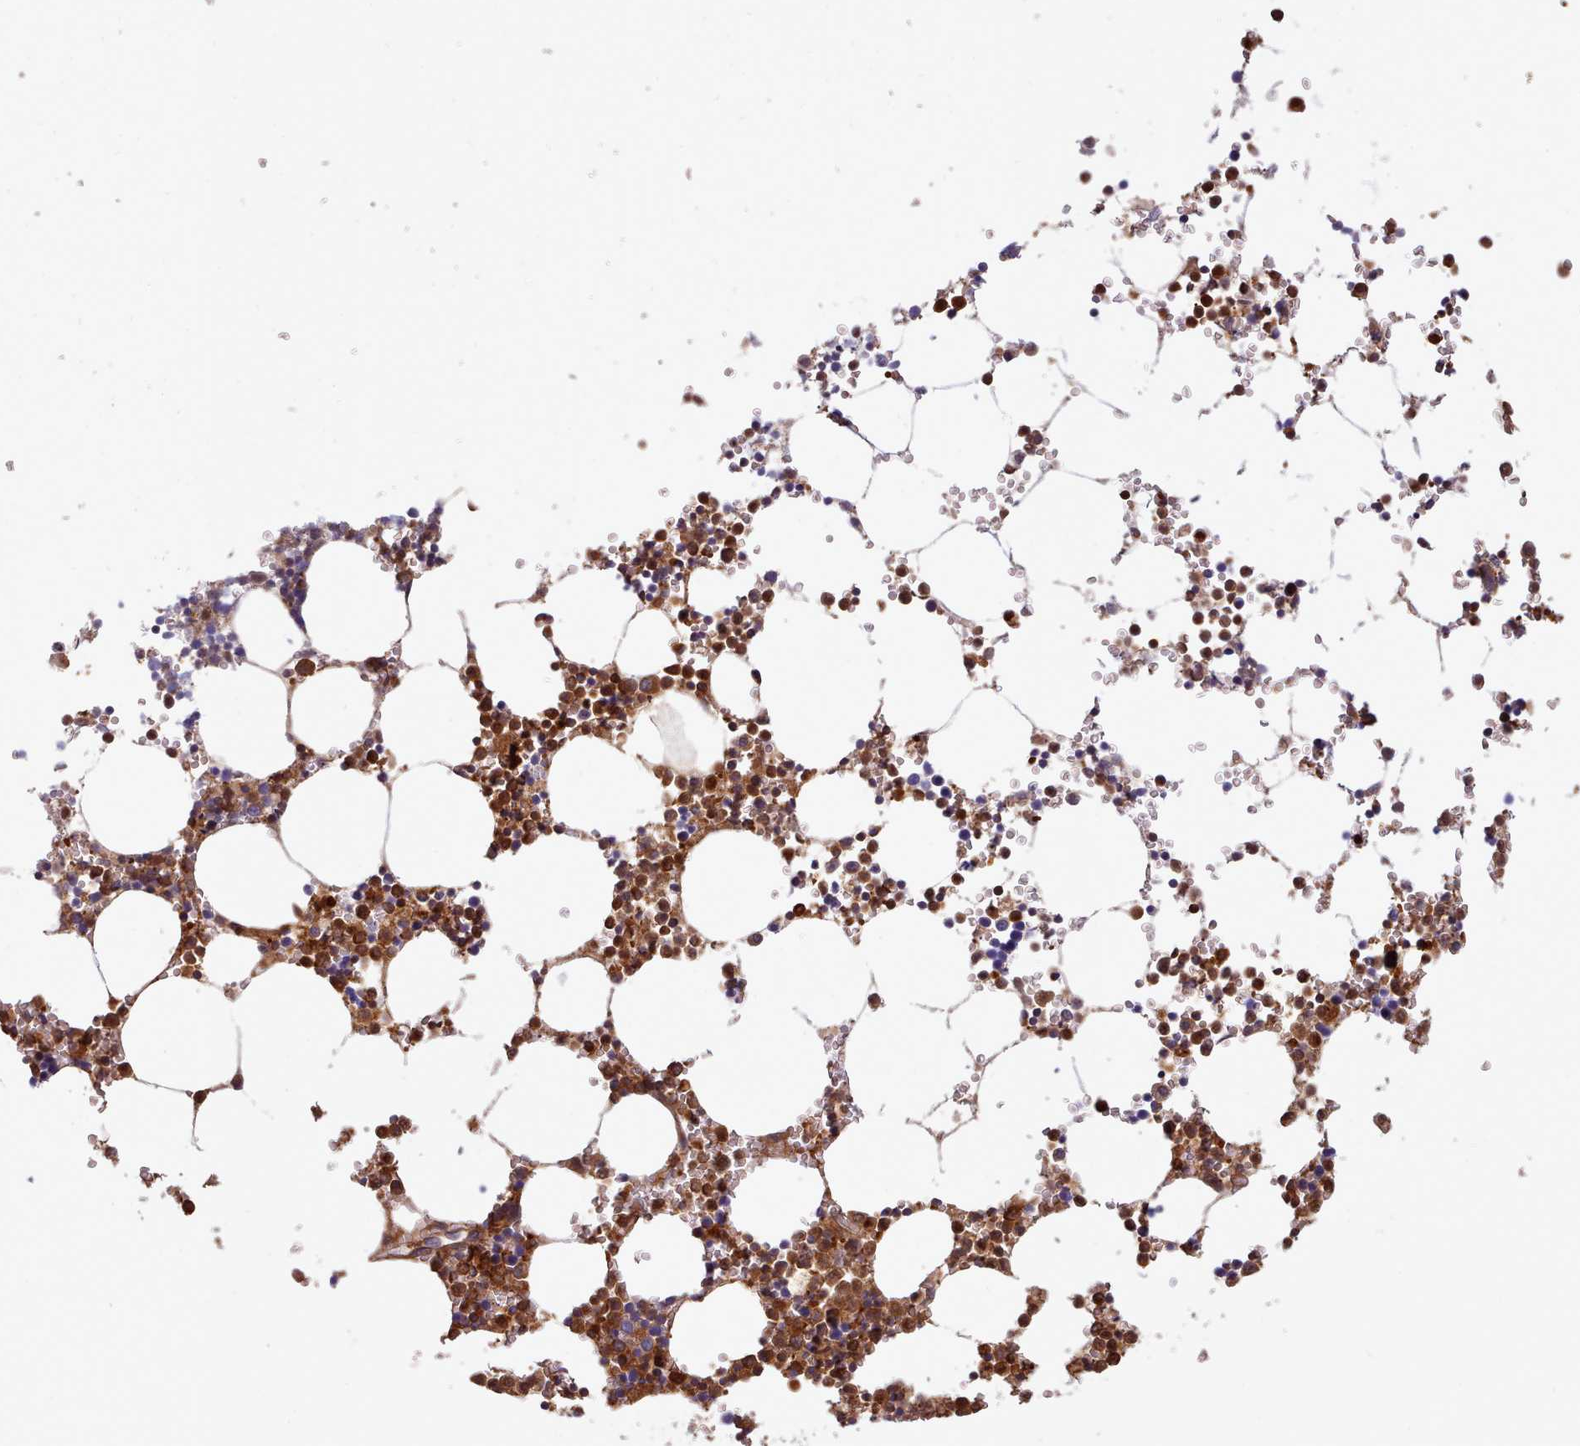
{"staining": {"intensity": "strong", "quantity": ">75%", "location": "cytoplasmic/membranous"}, "tissue": "bone marrow", "cell_type": "Hematopoietic cells", "image_type": "normal", "snomed": [{"axis": "morphology", "description": "Normal tissue, NOS"}, {"axis": "topography", "description": "Bone marrow"}], "caption": "Brown immunohistochemical staining in unremarkable bone marrow shows strong cytoplasmic/membranous positivity in about >75% of hematopoietic cells.", "gene": "SLC4A9", "patient": {"sex": "female", "age": 64}}